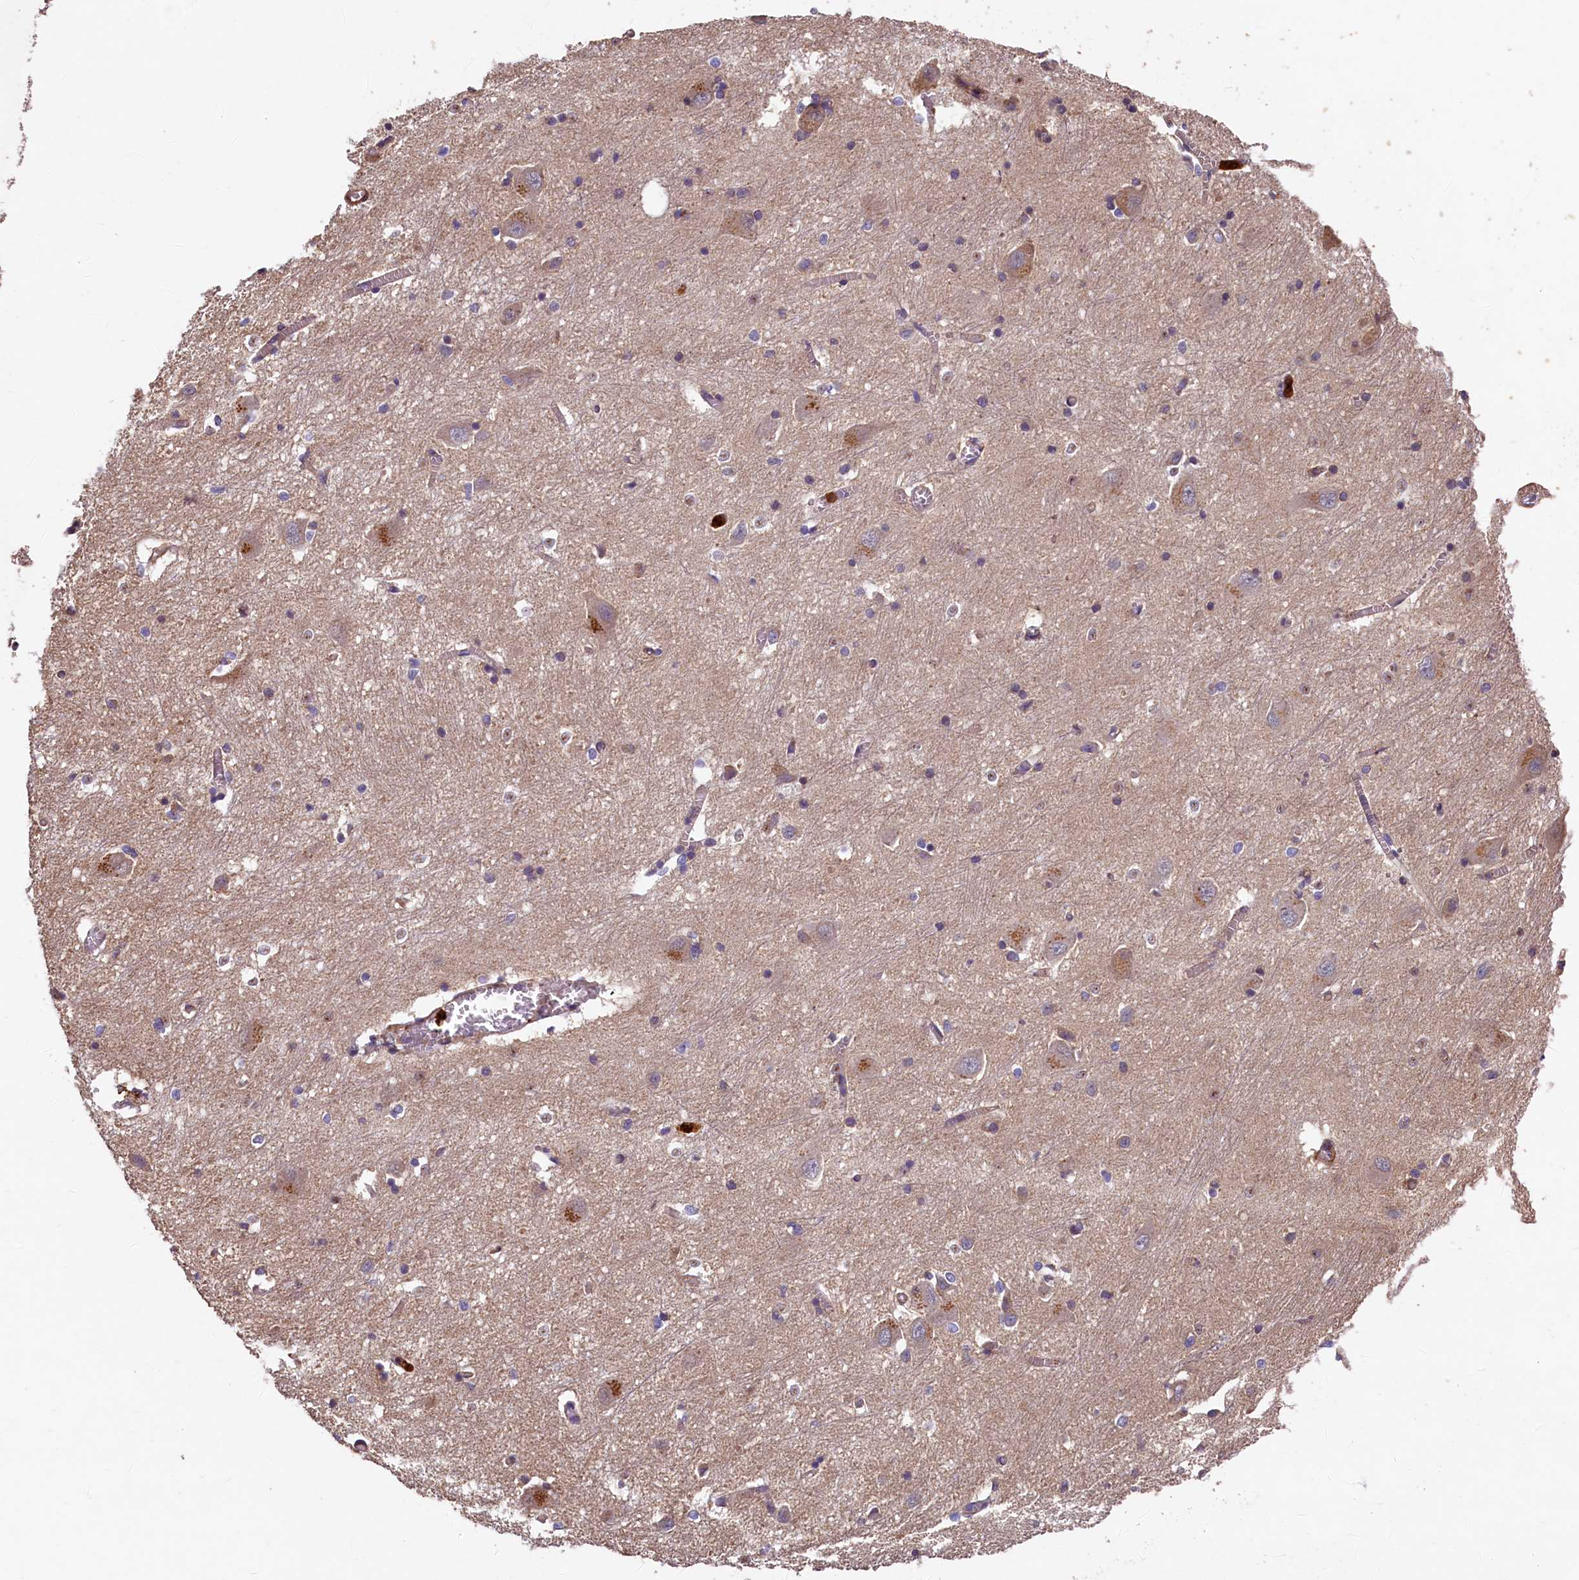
{"staining": {"intensity": "strong", "quantity": "<25%", "location": "nuclear"}, "tissue": "caudate", "cell_type": "Glial cells", "image_type": "normal", "snomed": [{"axis": "morphology", "description": "Normal tissue, NOS"}, {"axis": "topography", "description": "Lateral ventricle wall"}], "caption": "Immunohistochemical staining of benign caudate exhibits medium levels of strong nuclear staining in about <25% of glial cells. Ihc stains the protein of interest in brown and the nuclei are stained blue.", "gene": "CCDC102B", "patient": {"sex": "male", "age": 37}}